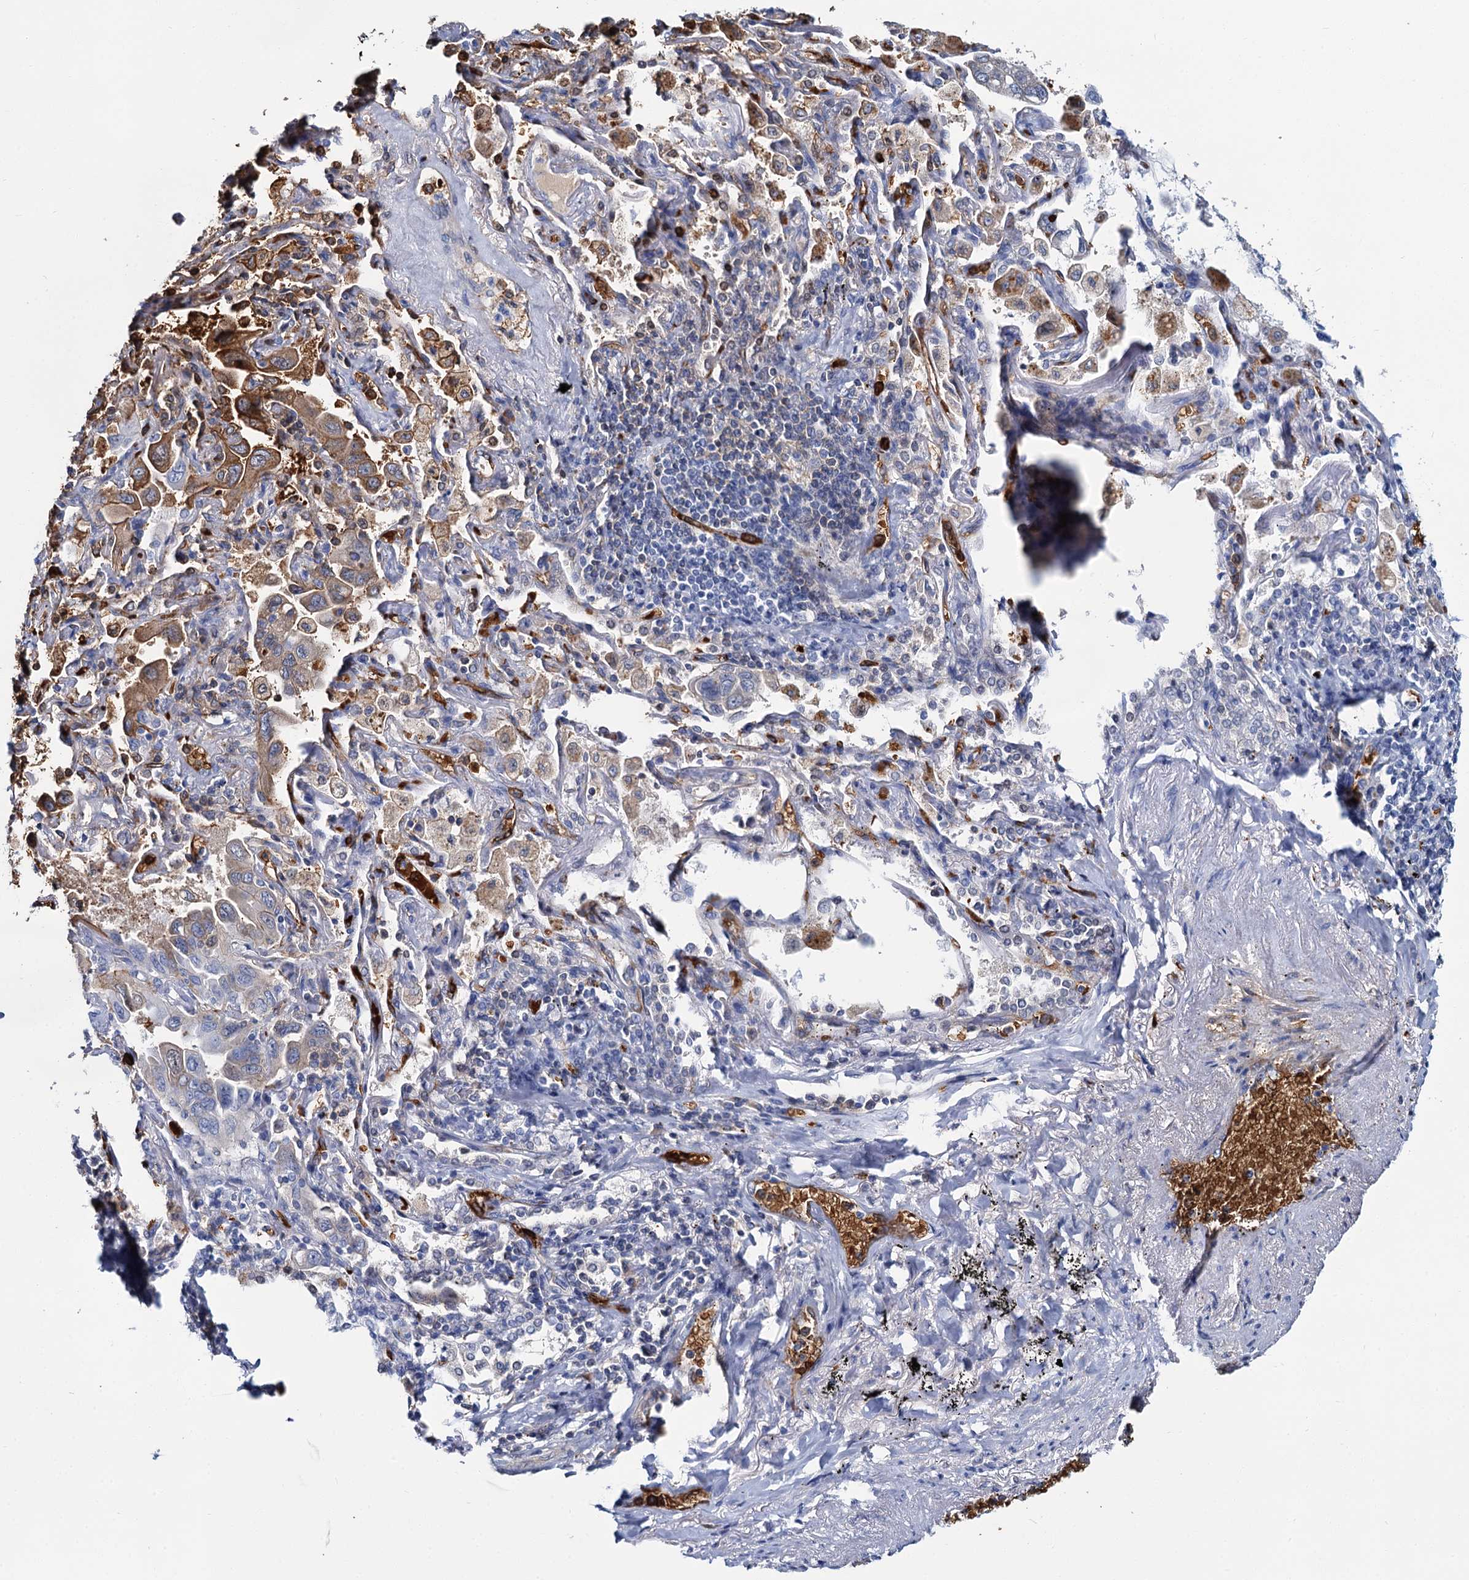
{"staining": {"intensity": "strong", "quantity": "<25%", "location": "cytoplasmic/membranous"}, "tissue": "lung cancer", "cell_type": "Tumor cells", "image_type": "cancer", "snomed": [{"axis": "morphology", "description": "Adenocarcinoma, NOS"}, {"axis": "topography", "description": "Lung"}], "caption": "A brown stain shows strong cytoplasmic/membranous positivity of a protein in human lung cancer tumor cells.", "gene": "ATG2A", "patient": {"sex": "male", "age": 64}}